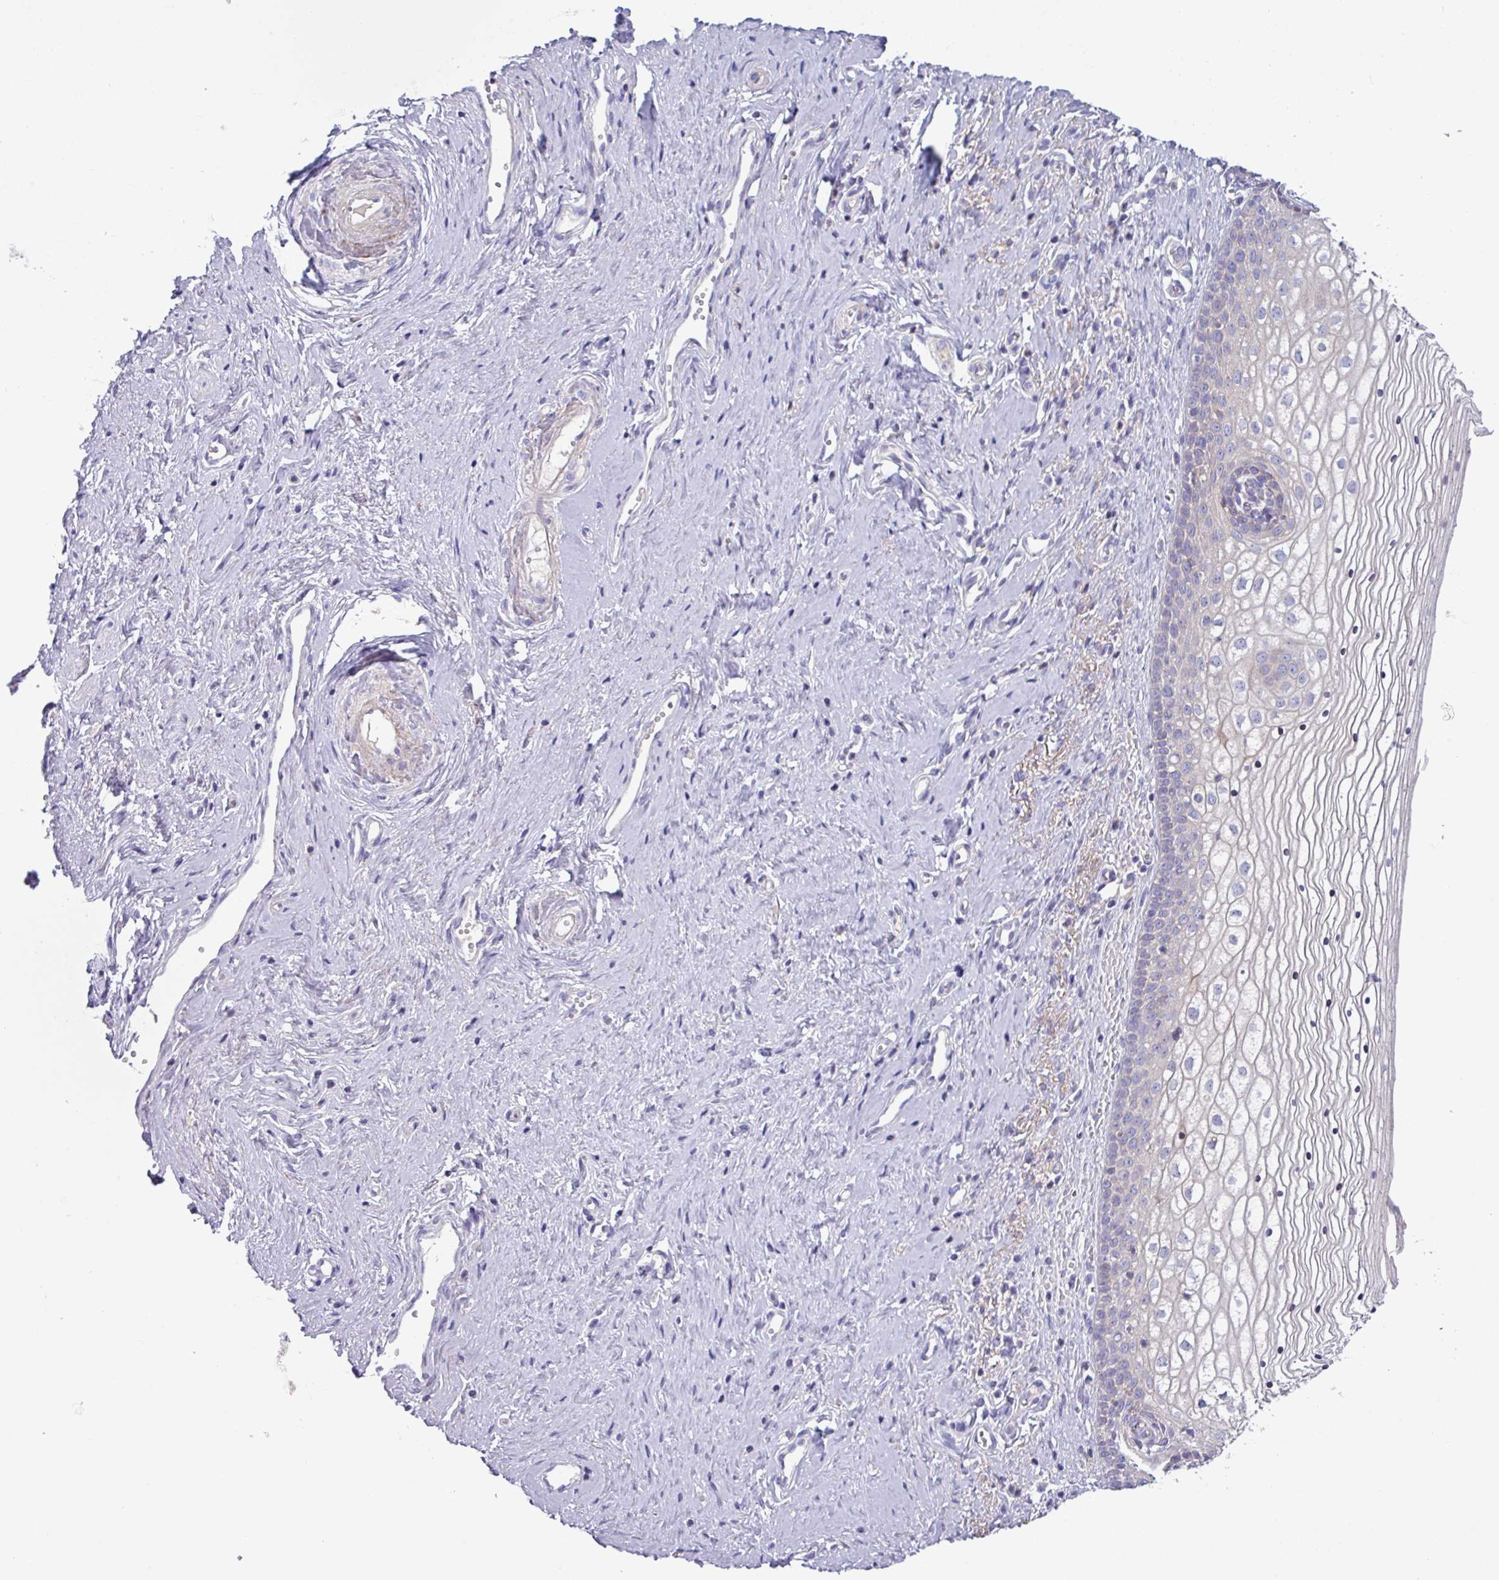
{"staining": {"intensity": "negative", "quantity": "none", "location": "none"}, "tissue": "vagina", "cell_type": "Squamous epithelial cells", "image_type": "normal", "snomed": [{"axis": "morphology", "description": "Normal tissue, NOS"}, {"axis": "topography", "description": "Vagina"}], "caption": "The histopathology image shows no significant positivity in squamous epithelial cells of vagina. (DAB (3,3'-diaminobenzidine) immunohistochemistry (IHC) visualized using brightfield microscopy, high magnification).", "gene": "TNFSF12", "patient": {"sex": "female", "age": 59}}